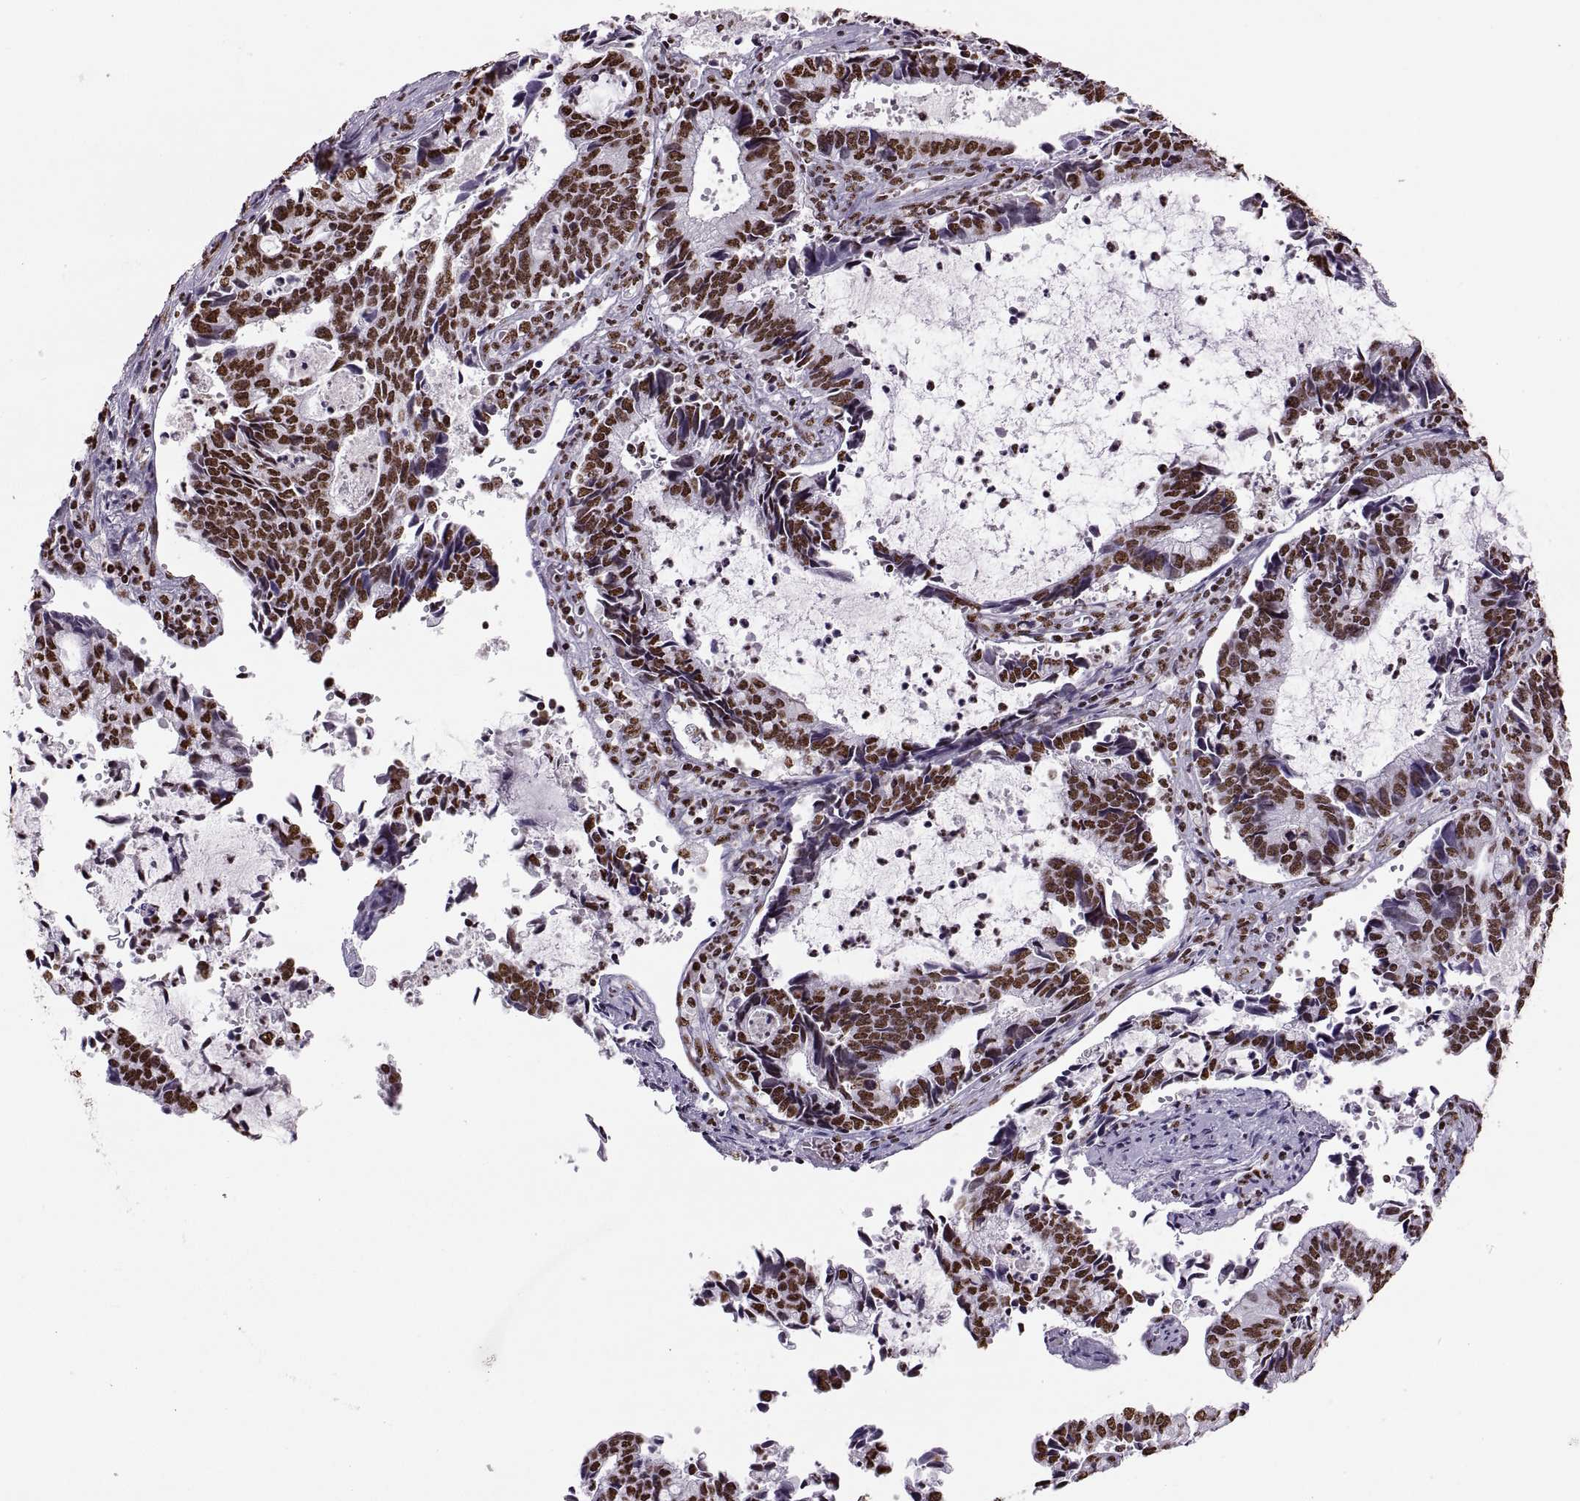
{"staining": {"intensity": "strong", "quantity": ">75%", "location": "nuclear"}, "tissue": "cervical cancer", "cell_type": "Tumor cells", "image_type": "cancer", "snomed": [{"axis": "morphology", "description": "Adenocarcinoma, NOS"}, {"axis": "topography", "description": "Cervix"}], "caption": "Human cervical adenocarcinoma stained with a protein marker exhibits strong staining in tumor cells.", "gene": "SNAI1", "patient": {"sex": "female", "age": 42}}